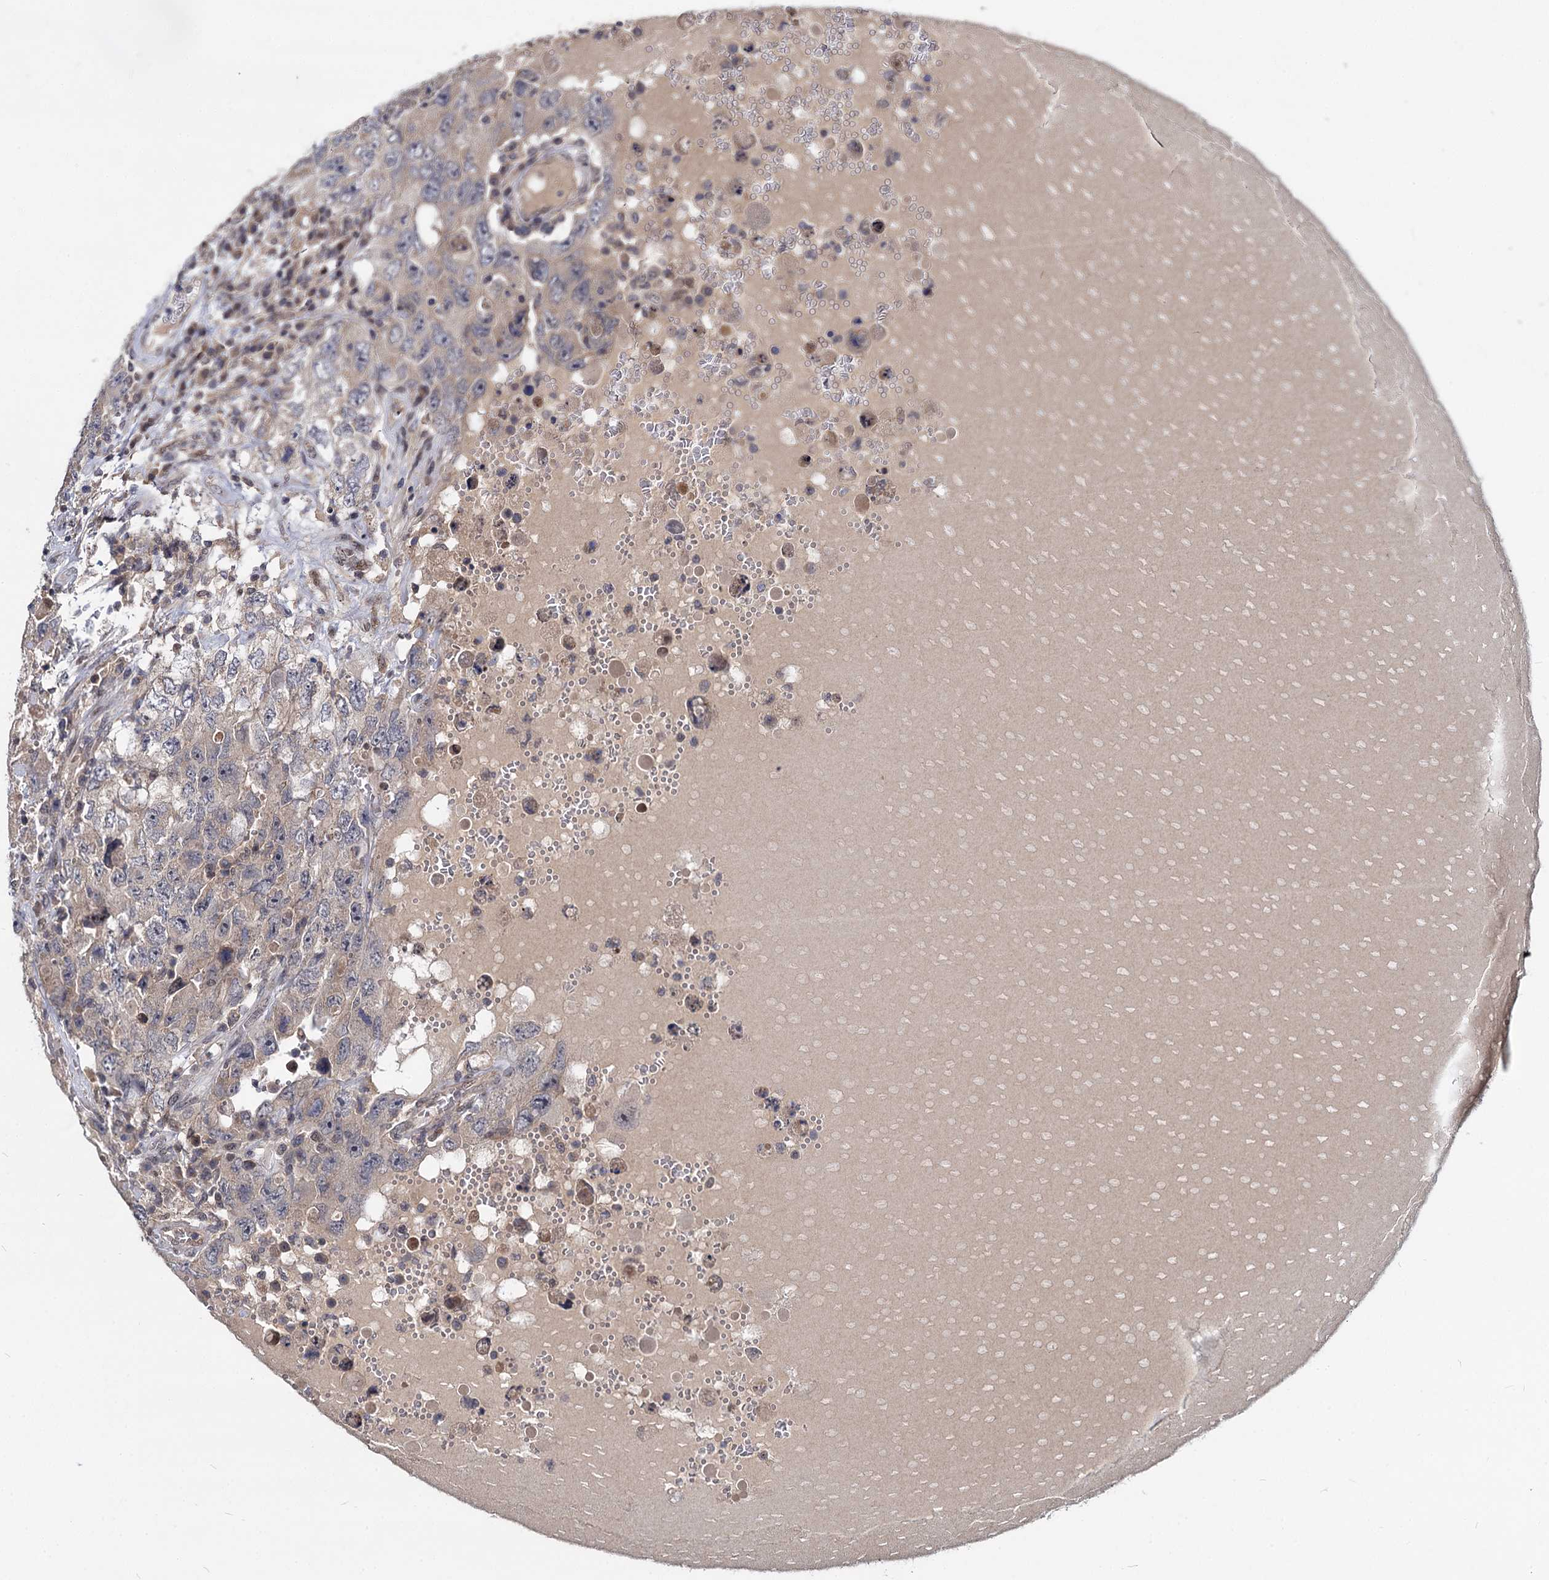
{"staining": {"intensity": "negative", "quantity": "none", "location": "none"}, "tissue": "testis cancer", "cell_type": "Tumor cells", "image_type": "cancer", "snomed": [{"axis": "morphology", "description": "Carcinoma, Embryonal, NOS"}, {"axis": "topography", "description": "Testis"}], "caption": "Tumor cells show no significant protein expression in testis cancer (embryonal carcinoma).", "gene": "MAML2", "patient": {"sex": "male", "age": 26}}